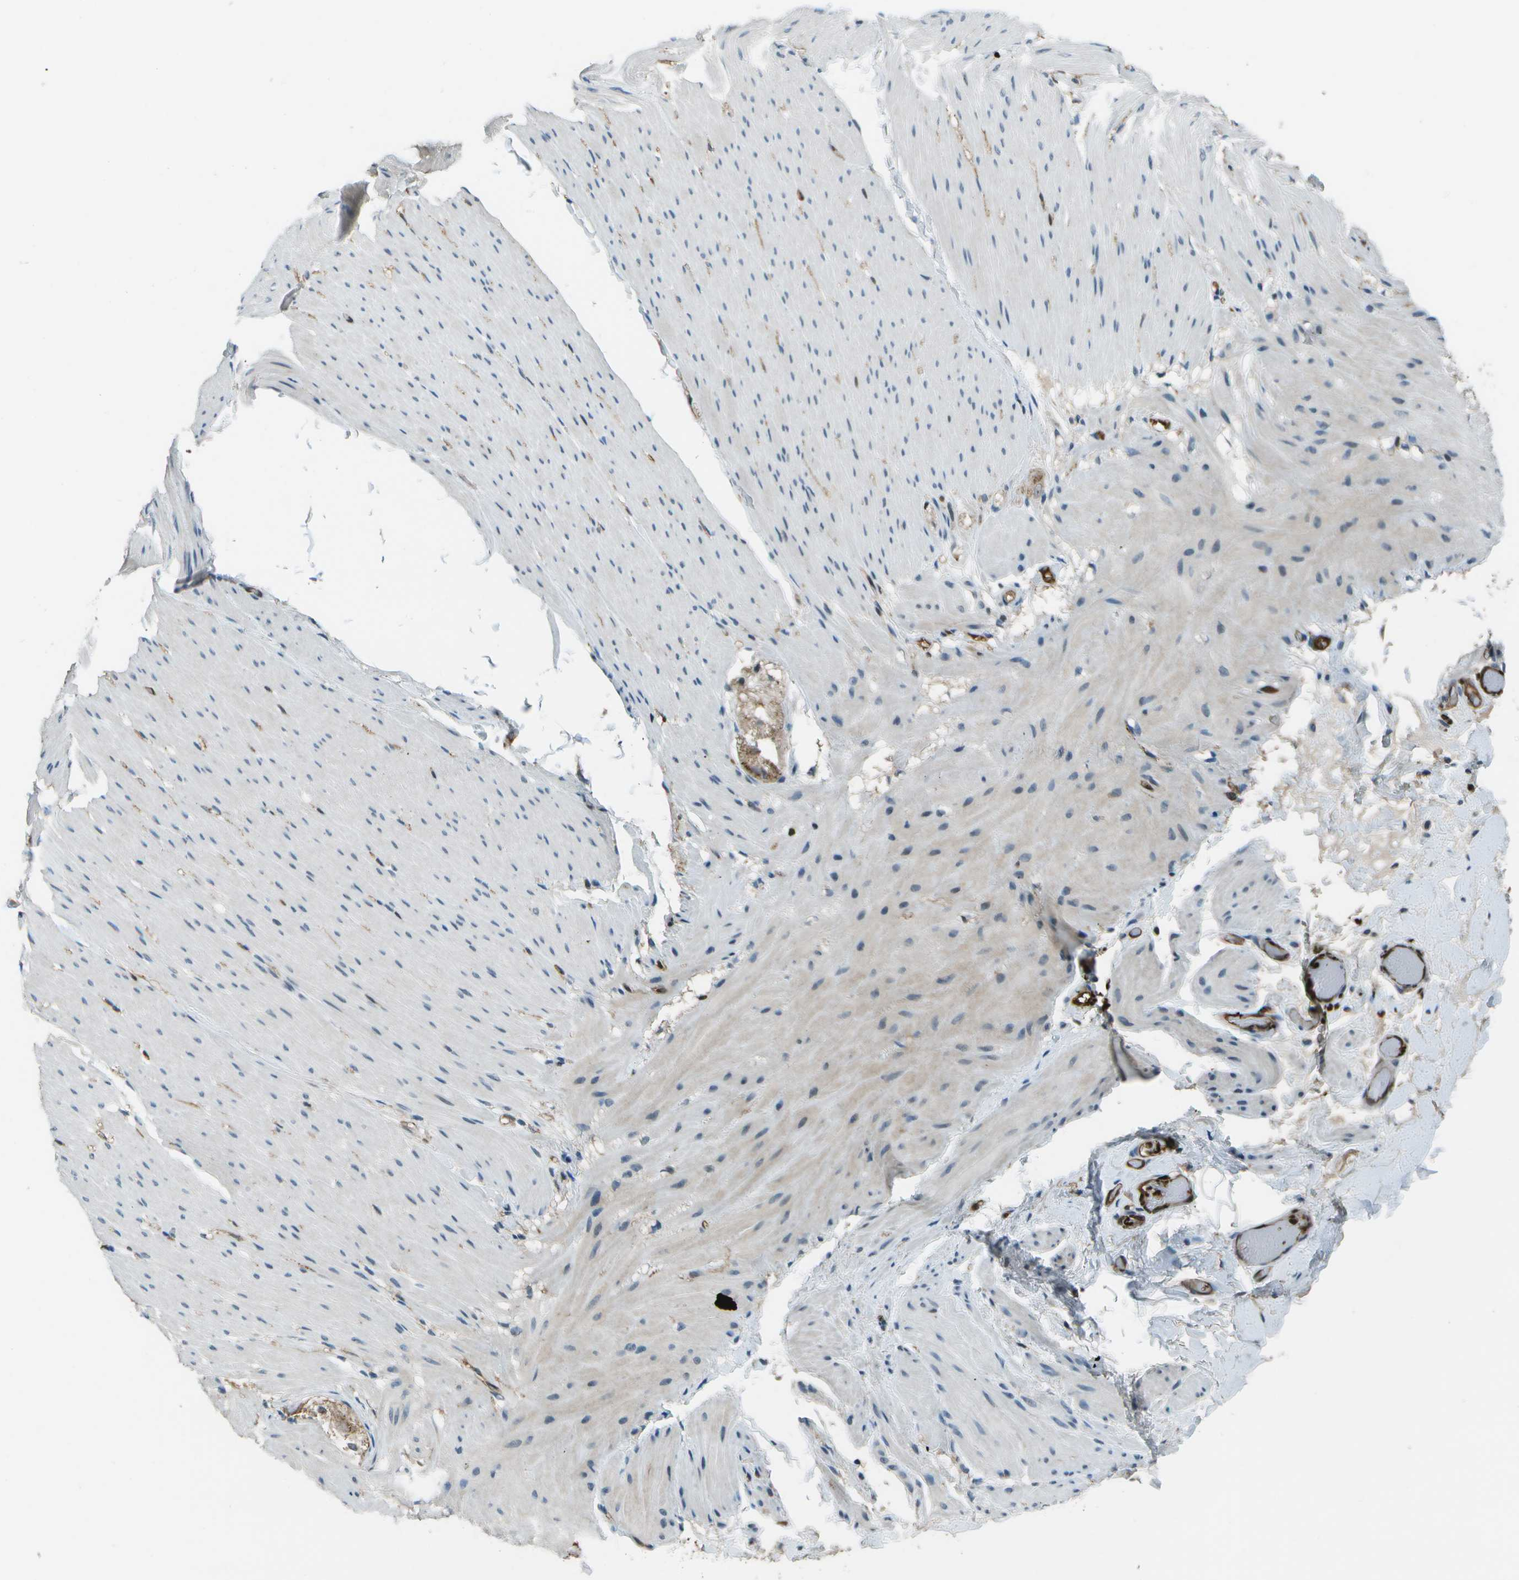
{"staining": {"intensity": "weak", "quantity": "<25%", "location": "cytoplasmic/membranous"}, "tissue": "smooth muscle", "cell_type": "Smooth muscle cells", "image_type": "normal", "snomed": [{"axis": "morphology", "description": "Normal tissue, NOS"}, {"axis": "topography", "description": "Smooth muscle"}, {"axis": "topography", "description": "Colon"}], "caption": "An image of human smooth muscle is negative for staining in smooth muscle cells. (Immunohistochemistry (ihc), brightfield microscopy, high magnification).", "gene": "PDLIM1", "patient": {"sex": "male", "age": 67}}